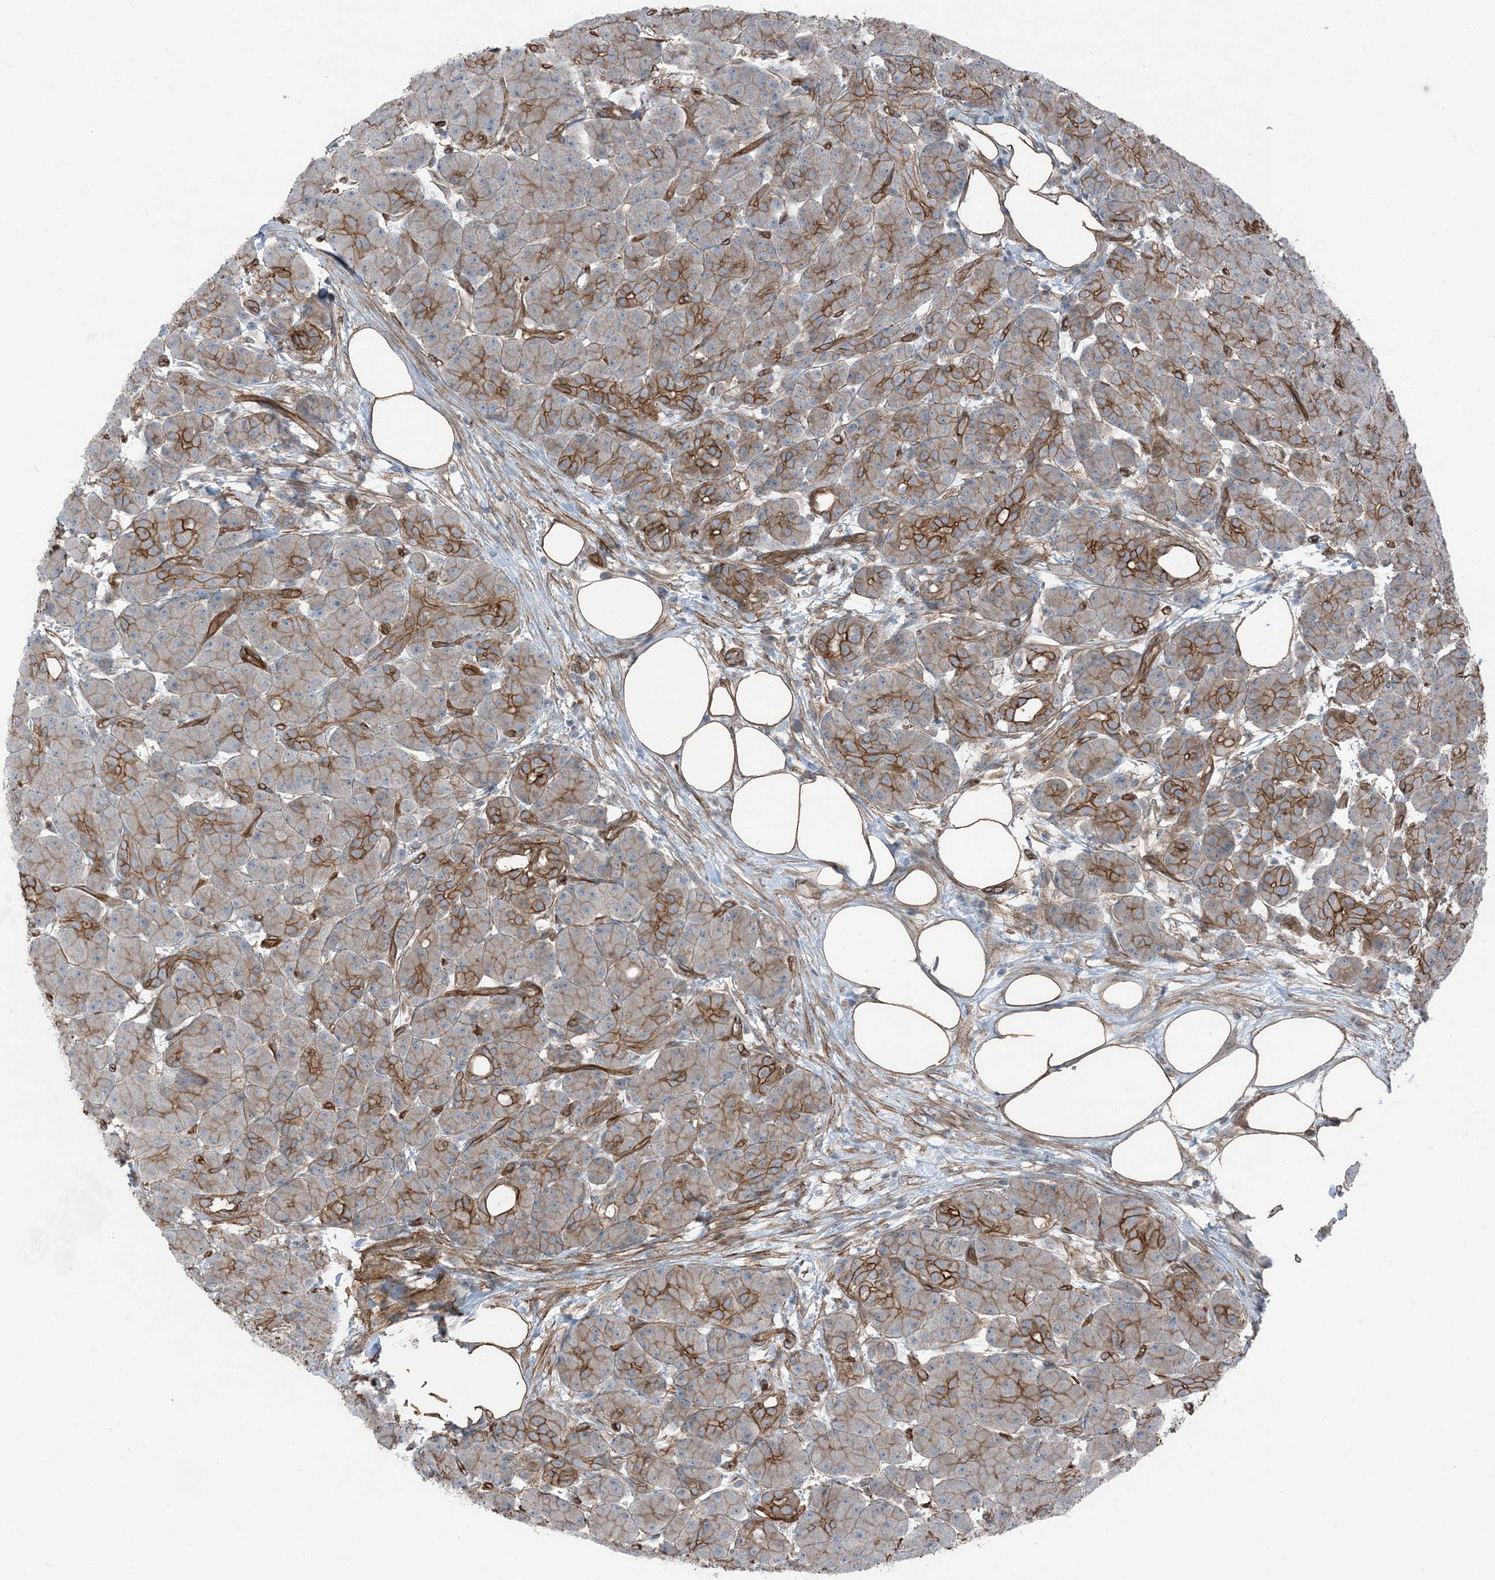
{"staining": {"intensity": "moderate", "quantity": ">75%", "location": "cytoplasmic/membranous"}, "tissue": "pancreas", "cell_type": "Exocrine glandular cells", "image_type": "normal", "snomed": [{"axis": "morphology", "description": "Normal tissue, NOS"}, {"axis": "topography", "description": "Pancreas"}], "caption": "A micrograph of human pancreas stained for a protein shows moderate cytoplasmic/membranous brown staining in exocrine glandular cells. (Brightfield microscopy of DAB IHC at high magnification).", "gene": "ZFP90", "patient": {"sex": "male", "age": 63}}